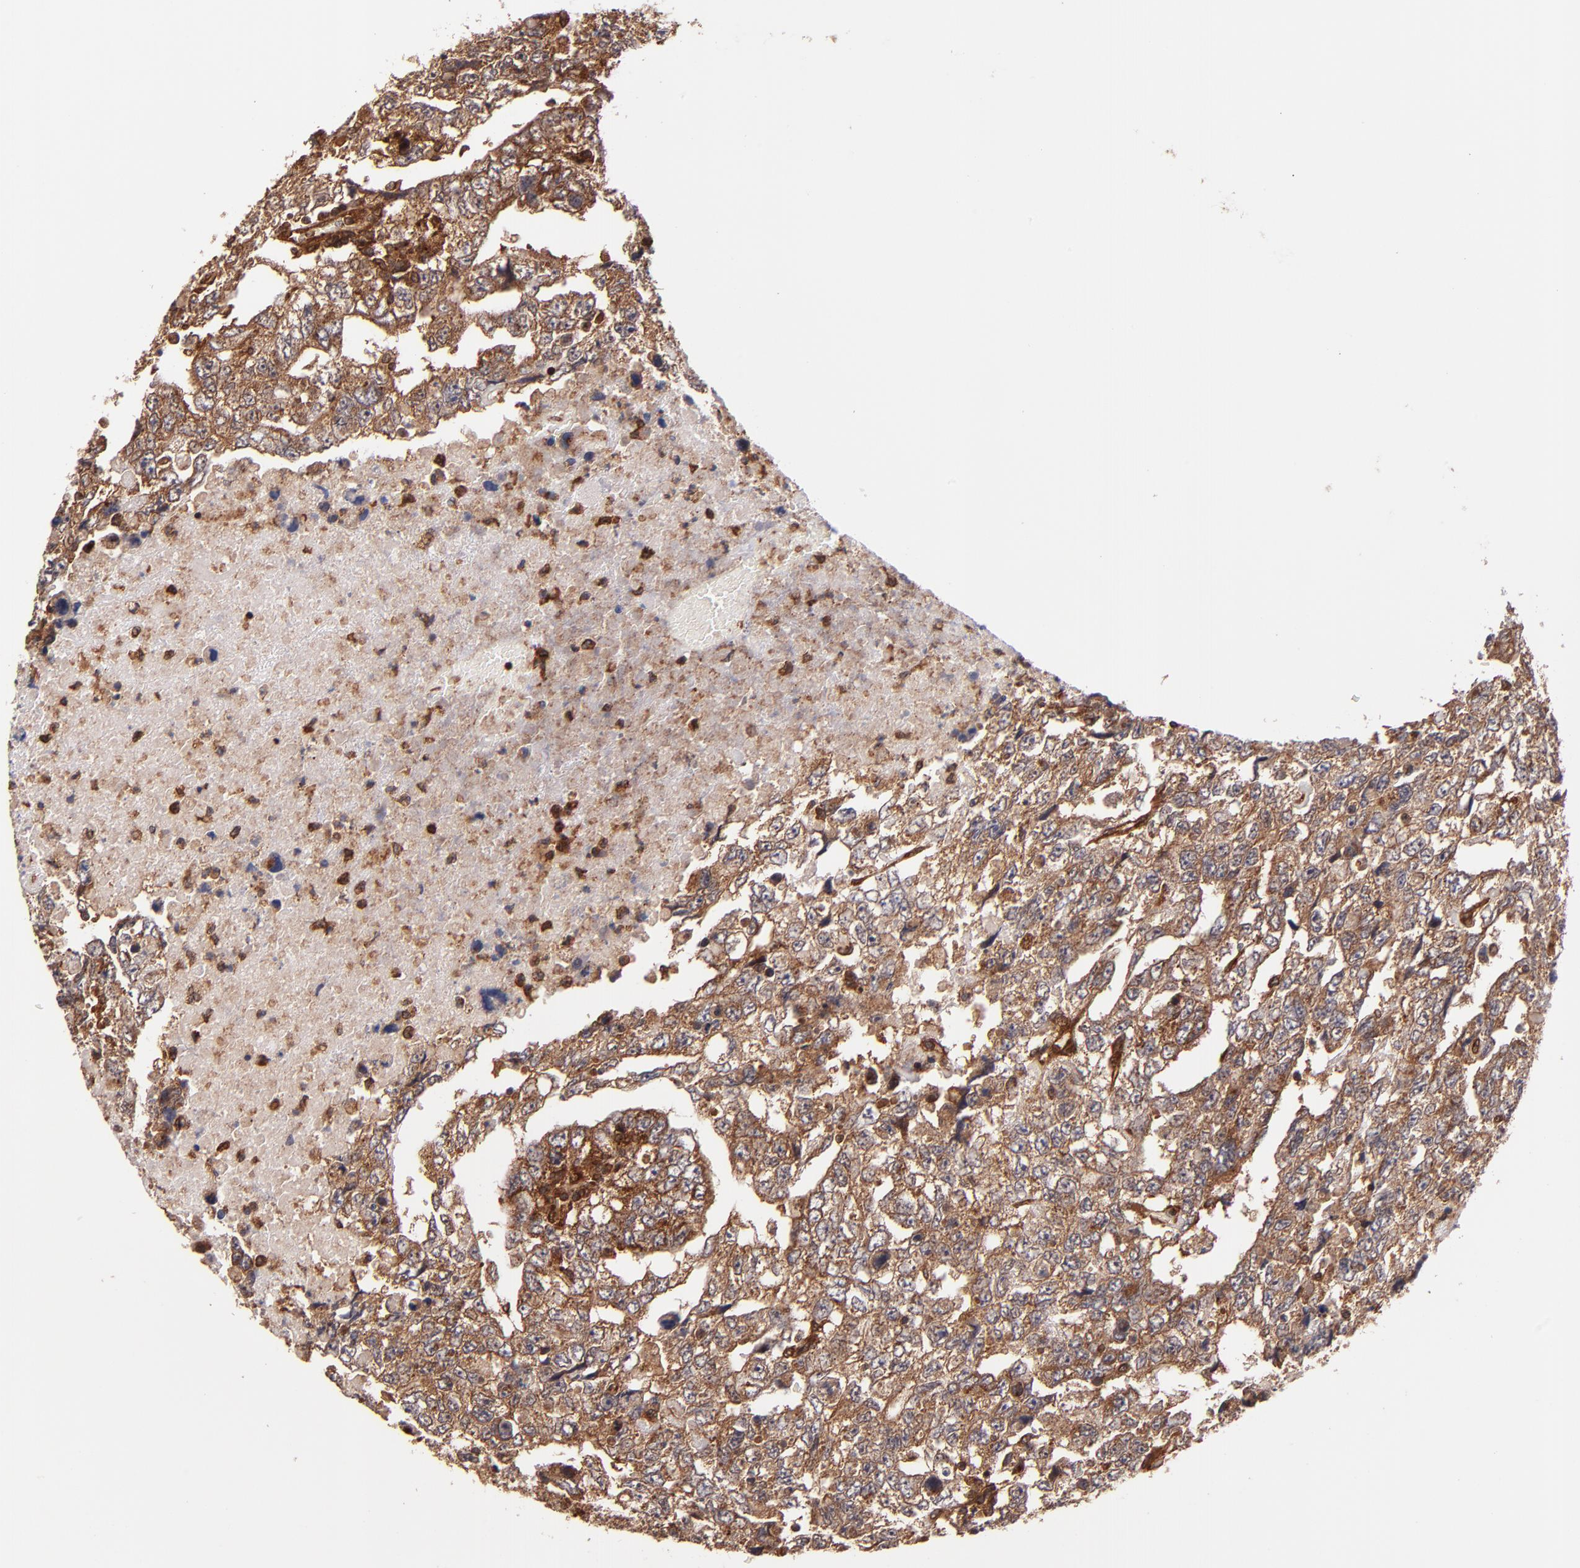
{"staining": {"intensity": "strong", "quantity": ">75%", "location": "cytoplasmic/membranous"}, "tissue": "testis cancer", "cell_type": "Tumor cells", "image_type": "cancer", "snomed": [{"axis": "morphology", "description": "Carcinoma, Embryonal, NOS"}, {"axis": "topography", "description": "Testis"}], "caption": "IHC staining of embryonal carcinoma (testis), which exhibits high levels of strong cytoplasmic/membranous positivity in about >75% of tumor cells indicating strong cytoplasmic/membranous protein positivity. The staining was performed using DAB (3,3'-diaminobenzidine) (brown) for protein detection and nuclei were counterstained in hematoxylin (blue).", "gene": "STX8", "patient": {"sex": "male", "age": 36}}